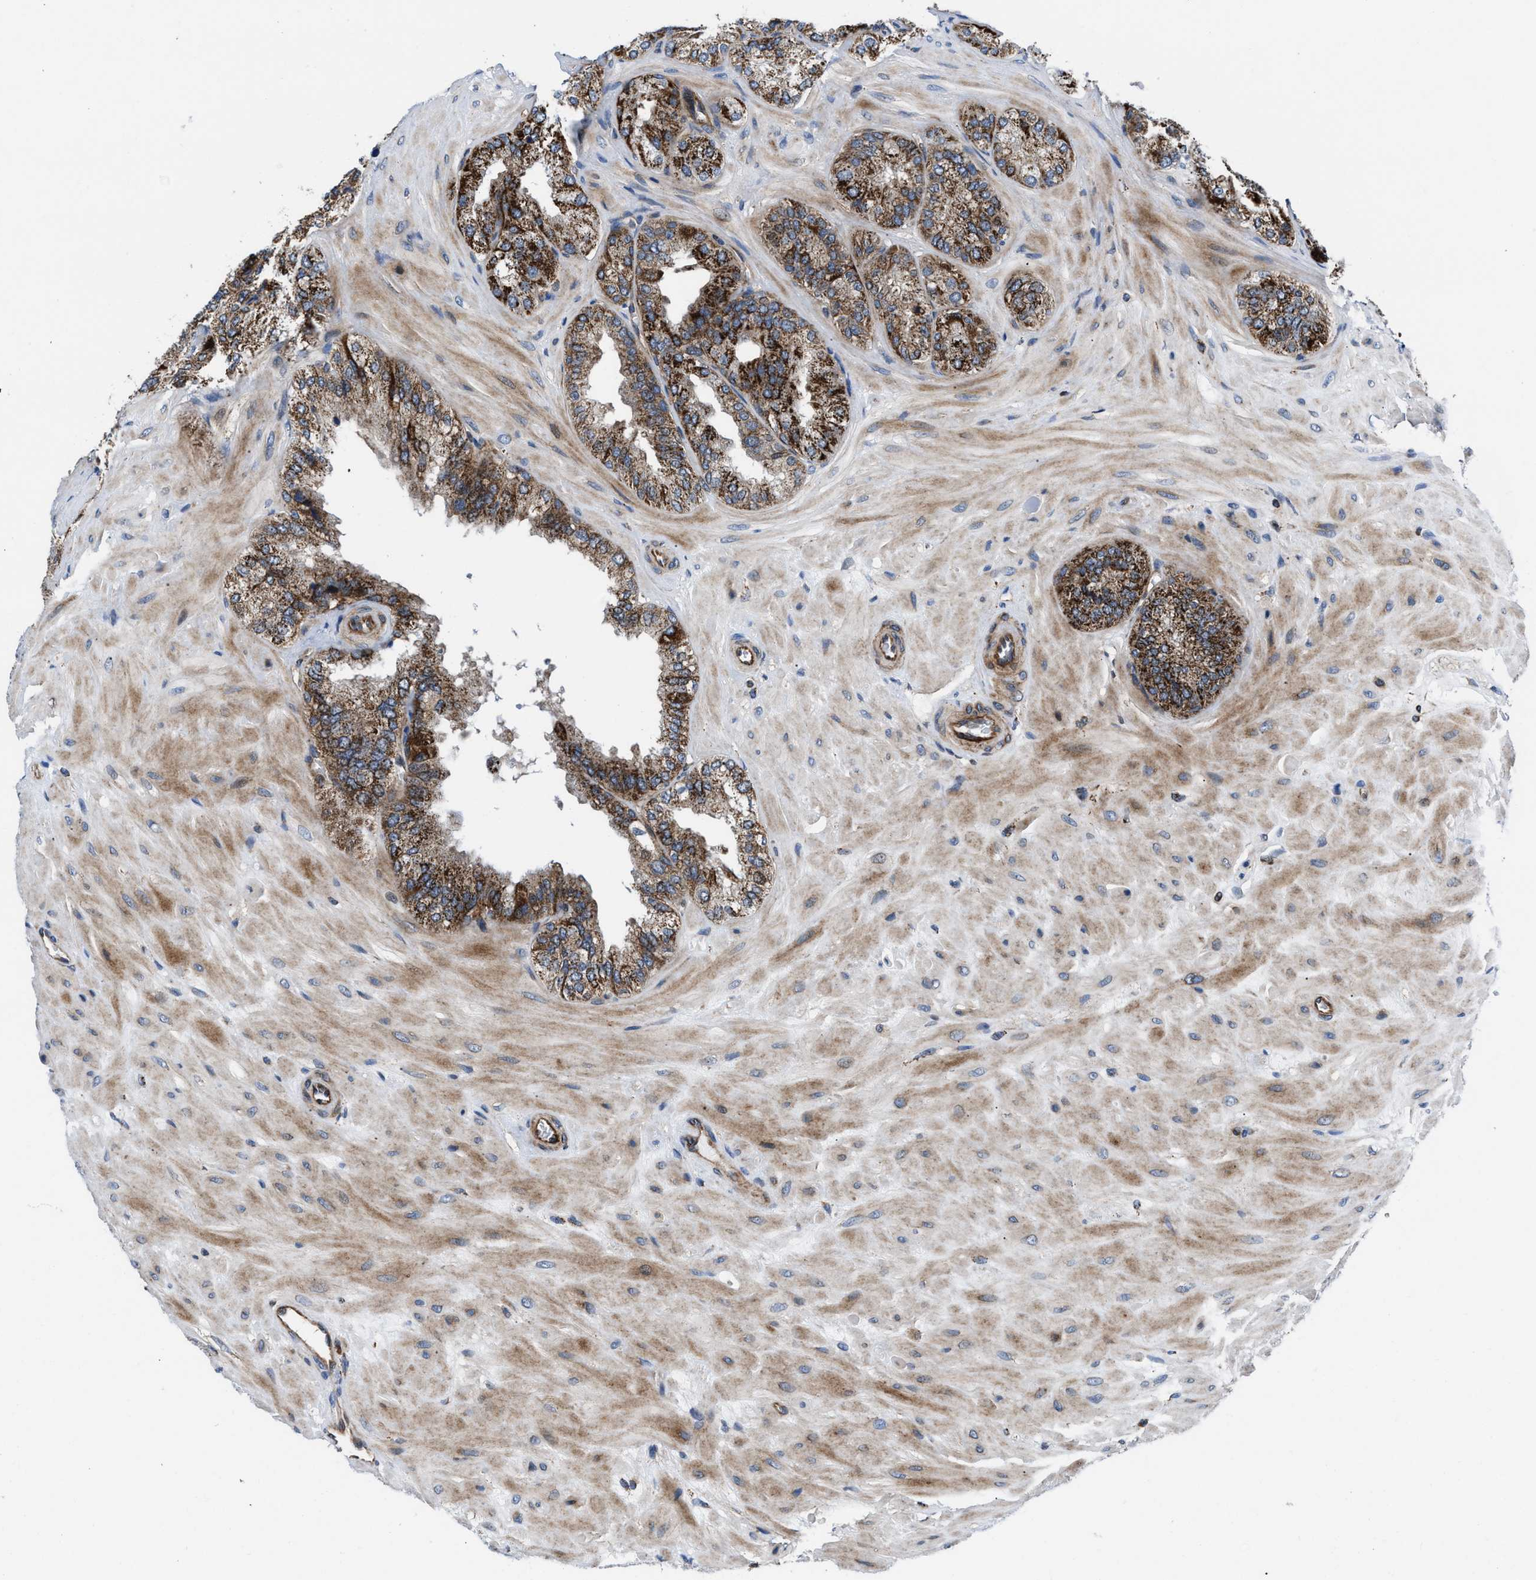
{"staining": {"intensity": "strong", "quantity": "25%-75%", "location": "cytoplasmic/membranous"}, "tissue": "seminal vesicle", "cell_type": "Glandular cells", "image_type": "normal", "snomed": [{"axis": "morphology", "description": "Normal tissue, NOS"}, {"axis": "topography", "description": "Prostate"}, {"axis": "topography", "description": "Seminal veicle"}], "caption": "Glandular cells reveal strong cytoplasmic/membranous expression in approximately 25%-75% of cells in normal seminal vesicle.", "gene": "PRR15L", "patient": {"sex": "male", "age": 51}}